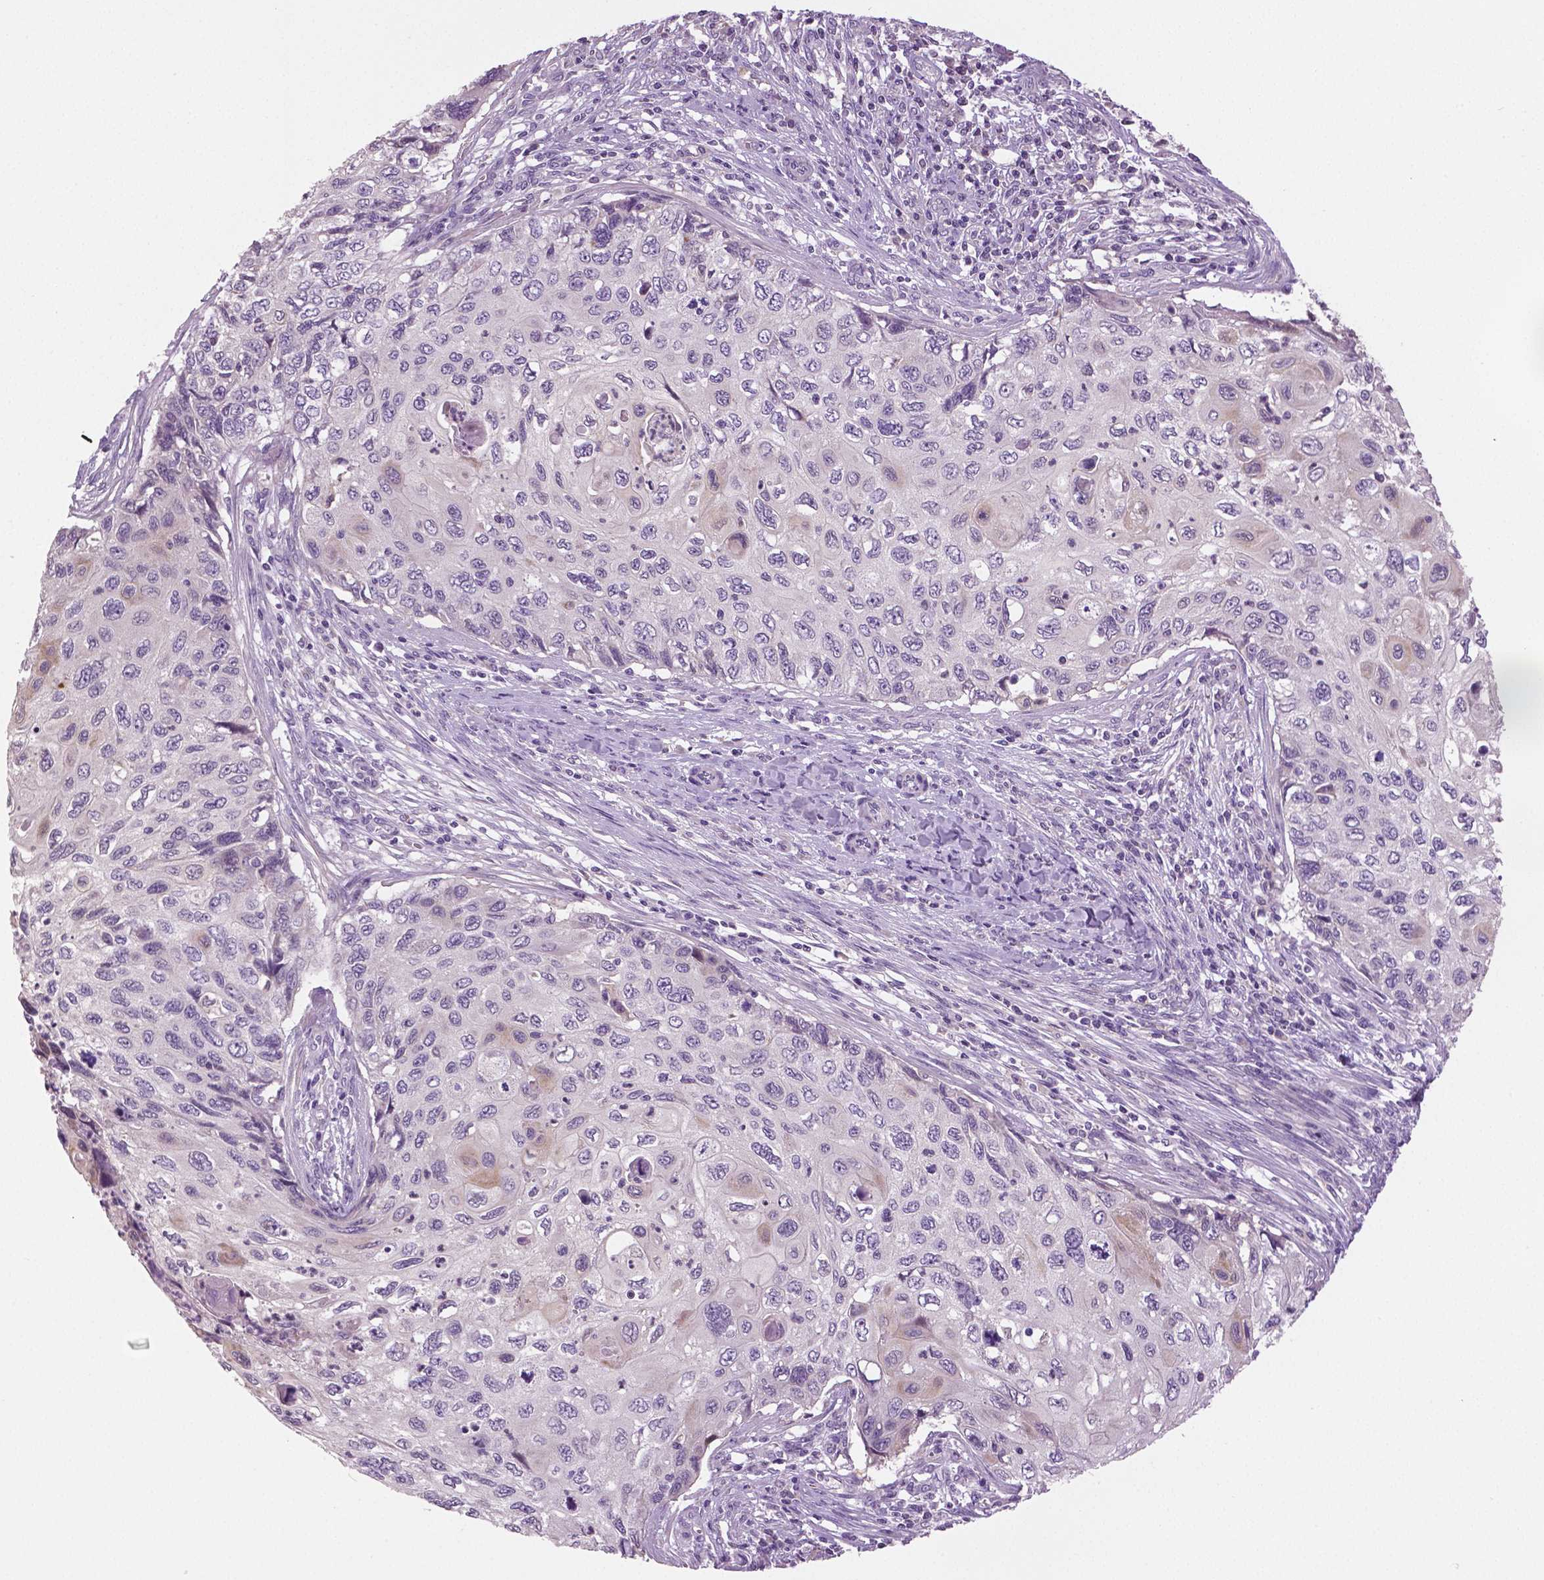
{"staining": {"intensity": "negative", "quantity": "none", "location": "none"}, "tissue": "cervical cancer", "cell_type": "Tumor cells", "image_type": "cancer", "snomed": [{"axis": "morphology", "description": "Squamous cell carcinoma, NOS"}, {"axis": "topography", "description": "Cervix"}], "caption": "The photomicrograph shows no significant staining in tumor cells of cervical squamous cell carcinoma.", "gene": "DNAH12", "patient": {"sex": "female", "age": 70}}